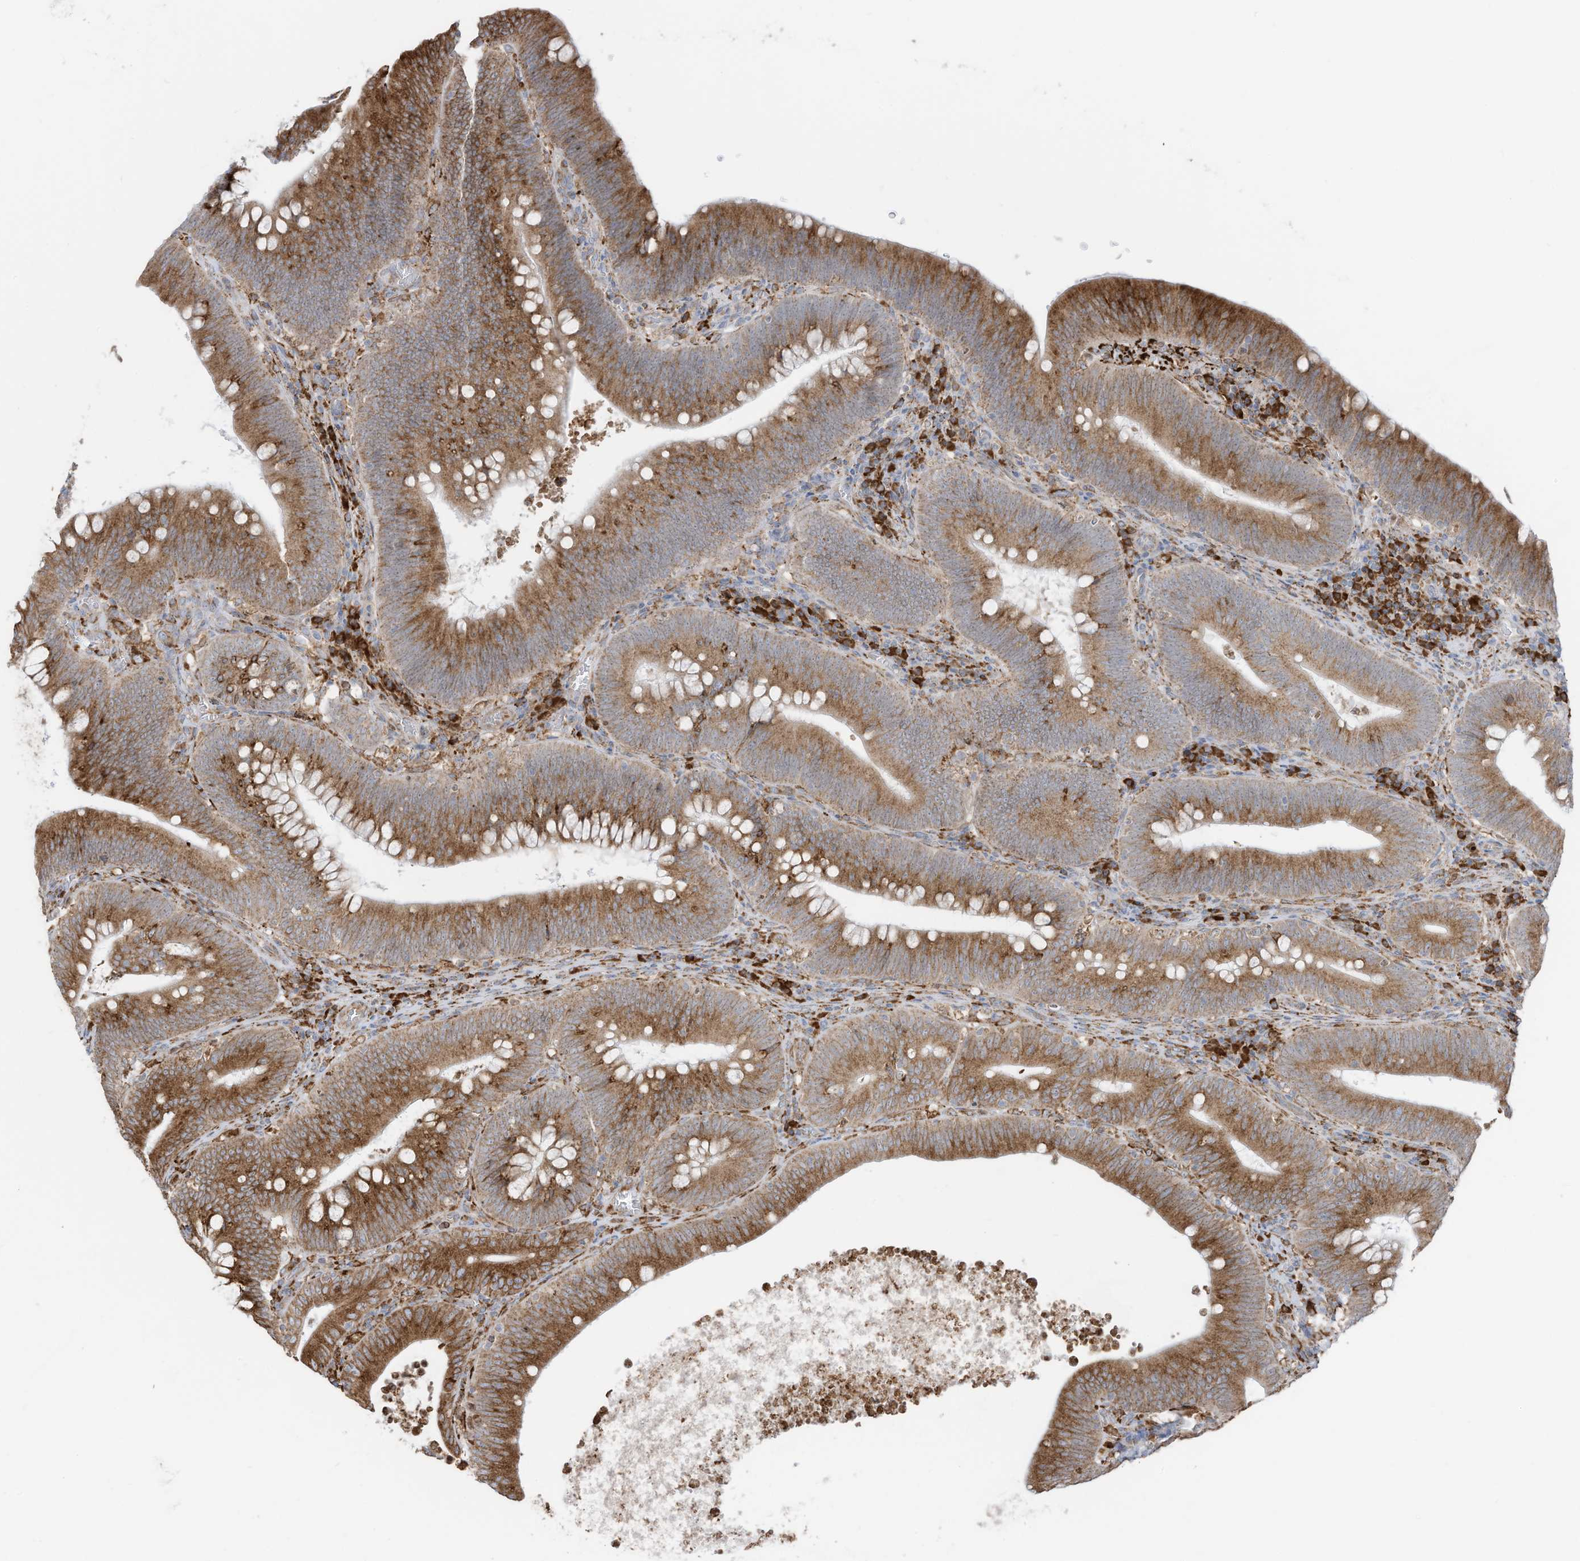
{"staining": {"intensity": "moderate", "quantity": ">75%", "location": "cytoplasmic/membranous"}, "tissue": "colorectal cancer", "cell_type": "Tumor cells", "image_type": "cancer", "snomed": [{"axis": "morphology", "description": "Normal tissue, NOS"}, {"axis": "topography", "description": "Colon"}], "caption": "Approximately >75% of tumor cells in human colorectal cancer demonstrate moderate cytoplasmic/membranous protein positivity as visualized by brown immunohistochemical staining.", "gene": "ZNF354C", "patient": {"sex": "female", "age": 82}}